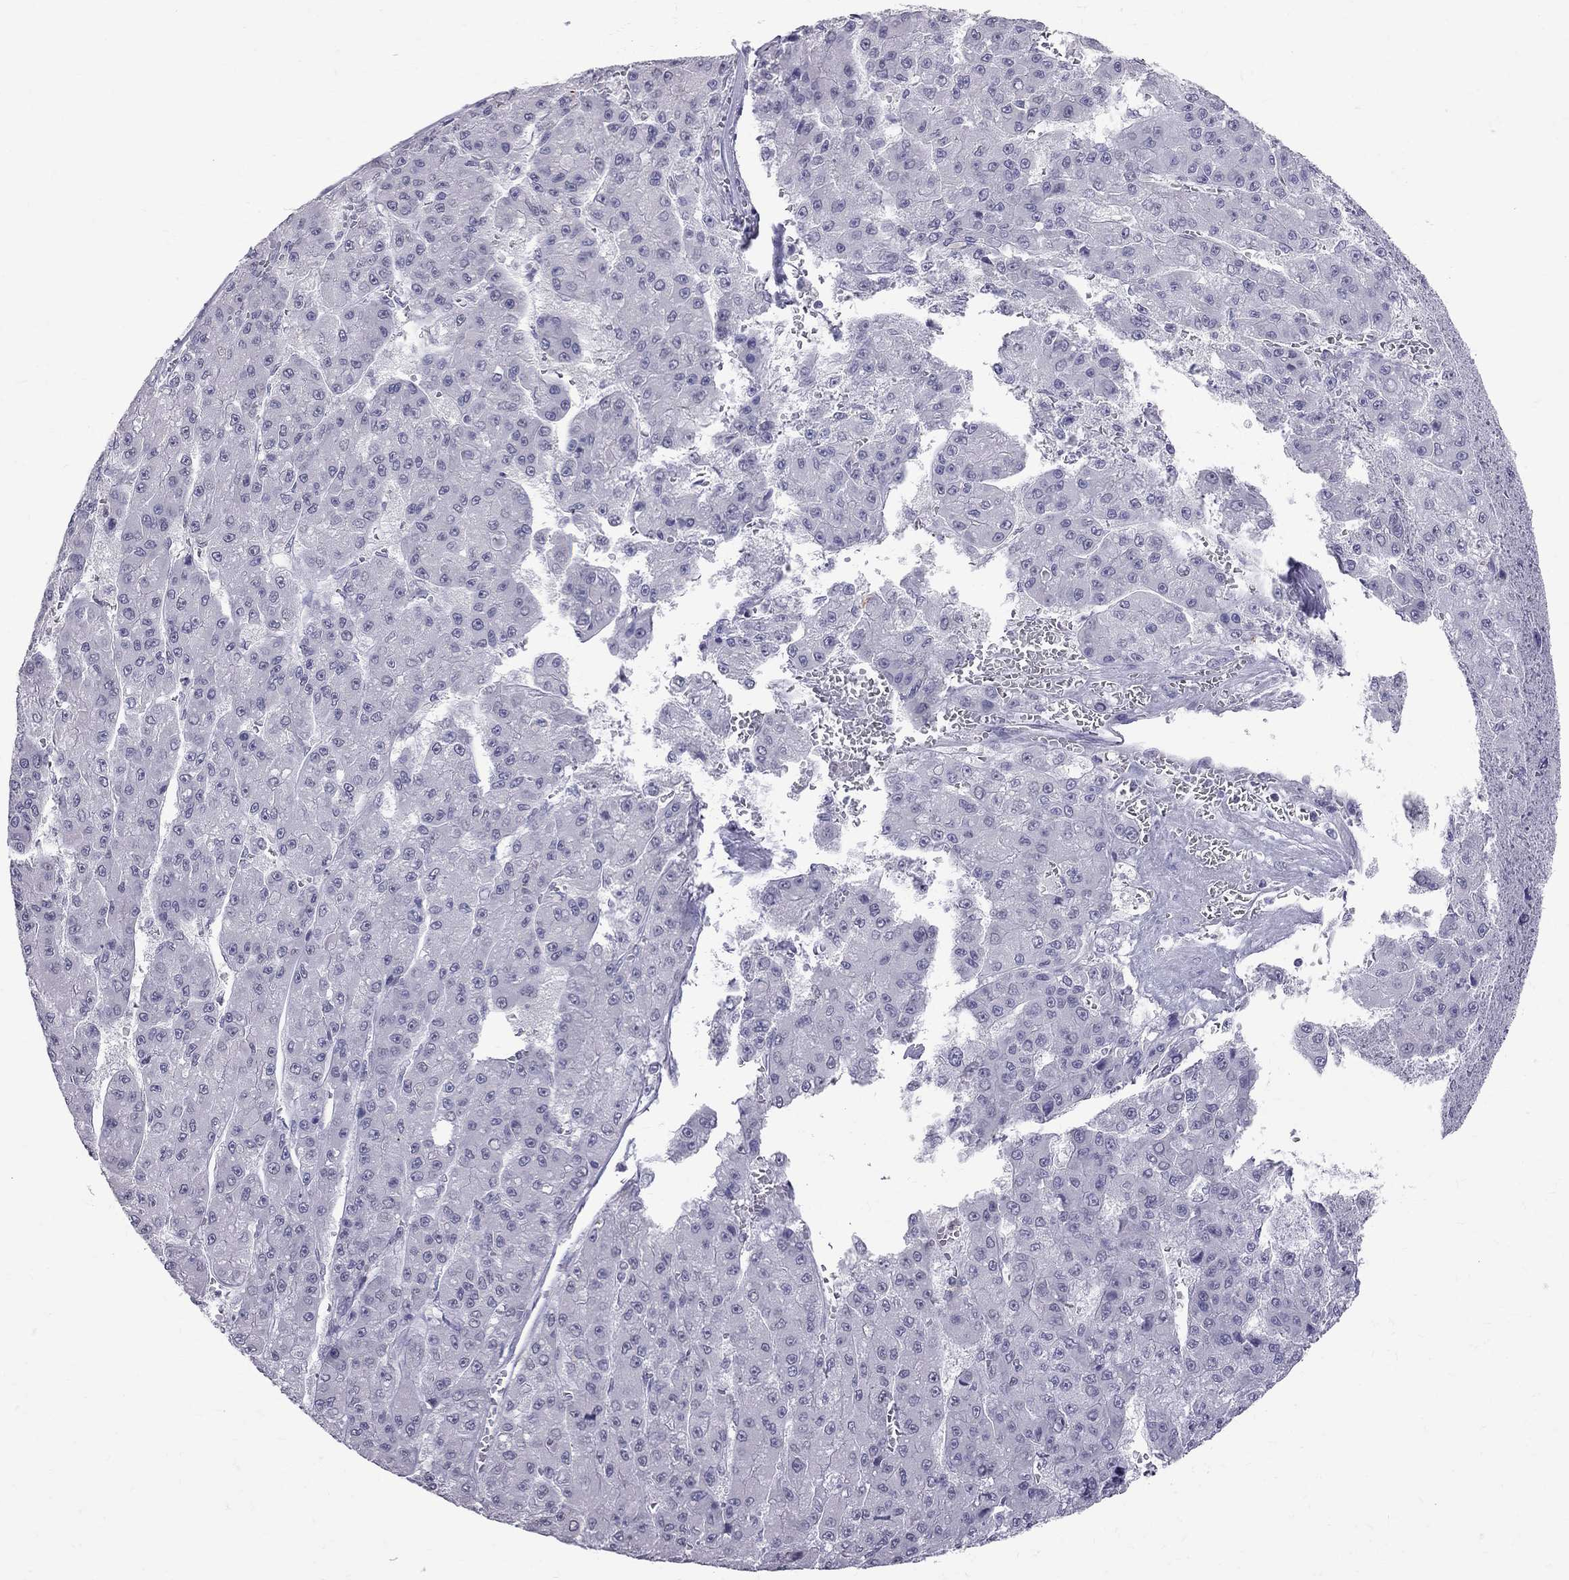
{"staining": {"intensity": "negative", "quantity": "none", "location": "none"}, "tissue": "liver cancer", "cell_type": "Tumor cells", "image_type": "cancer", "snomed": [{"axis": "morphology", "description": "Carcinoma, Hepatocellular, NOS"}, {"axis": "topography", "description": "Liver"}], "caption": "IHC image of neoplastic tissue: liver cancer (hepatocellular carcinoma) stained with DAB (3,3'-diaminobenzidine) displays no significant protein positivity in tumor cells. (DAB immunohistochemistry with hematoxylin counter stain).", "gene": "MUC15", "patient": {"sex": "male", "age": 70}}